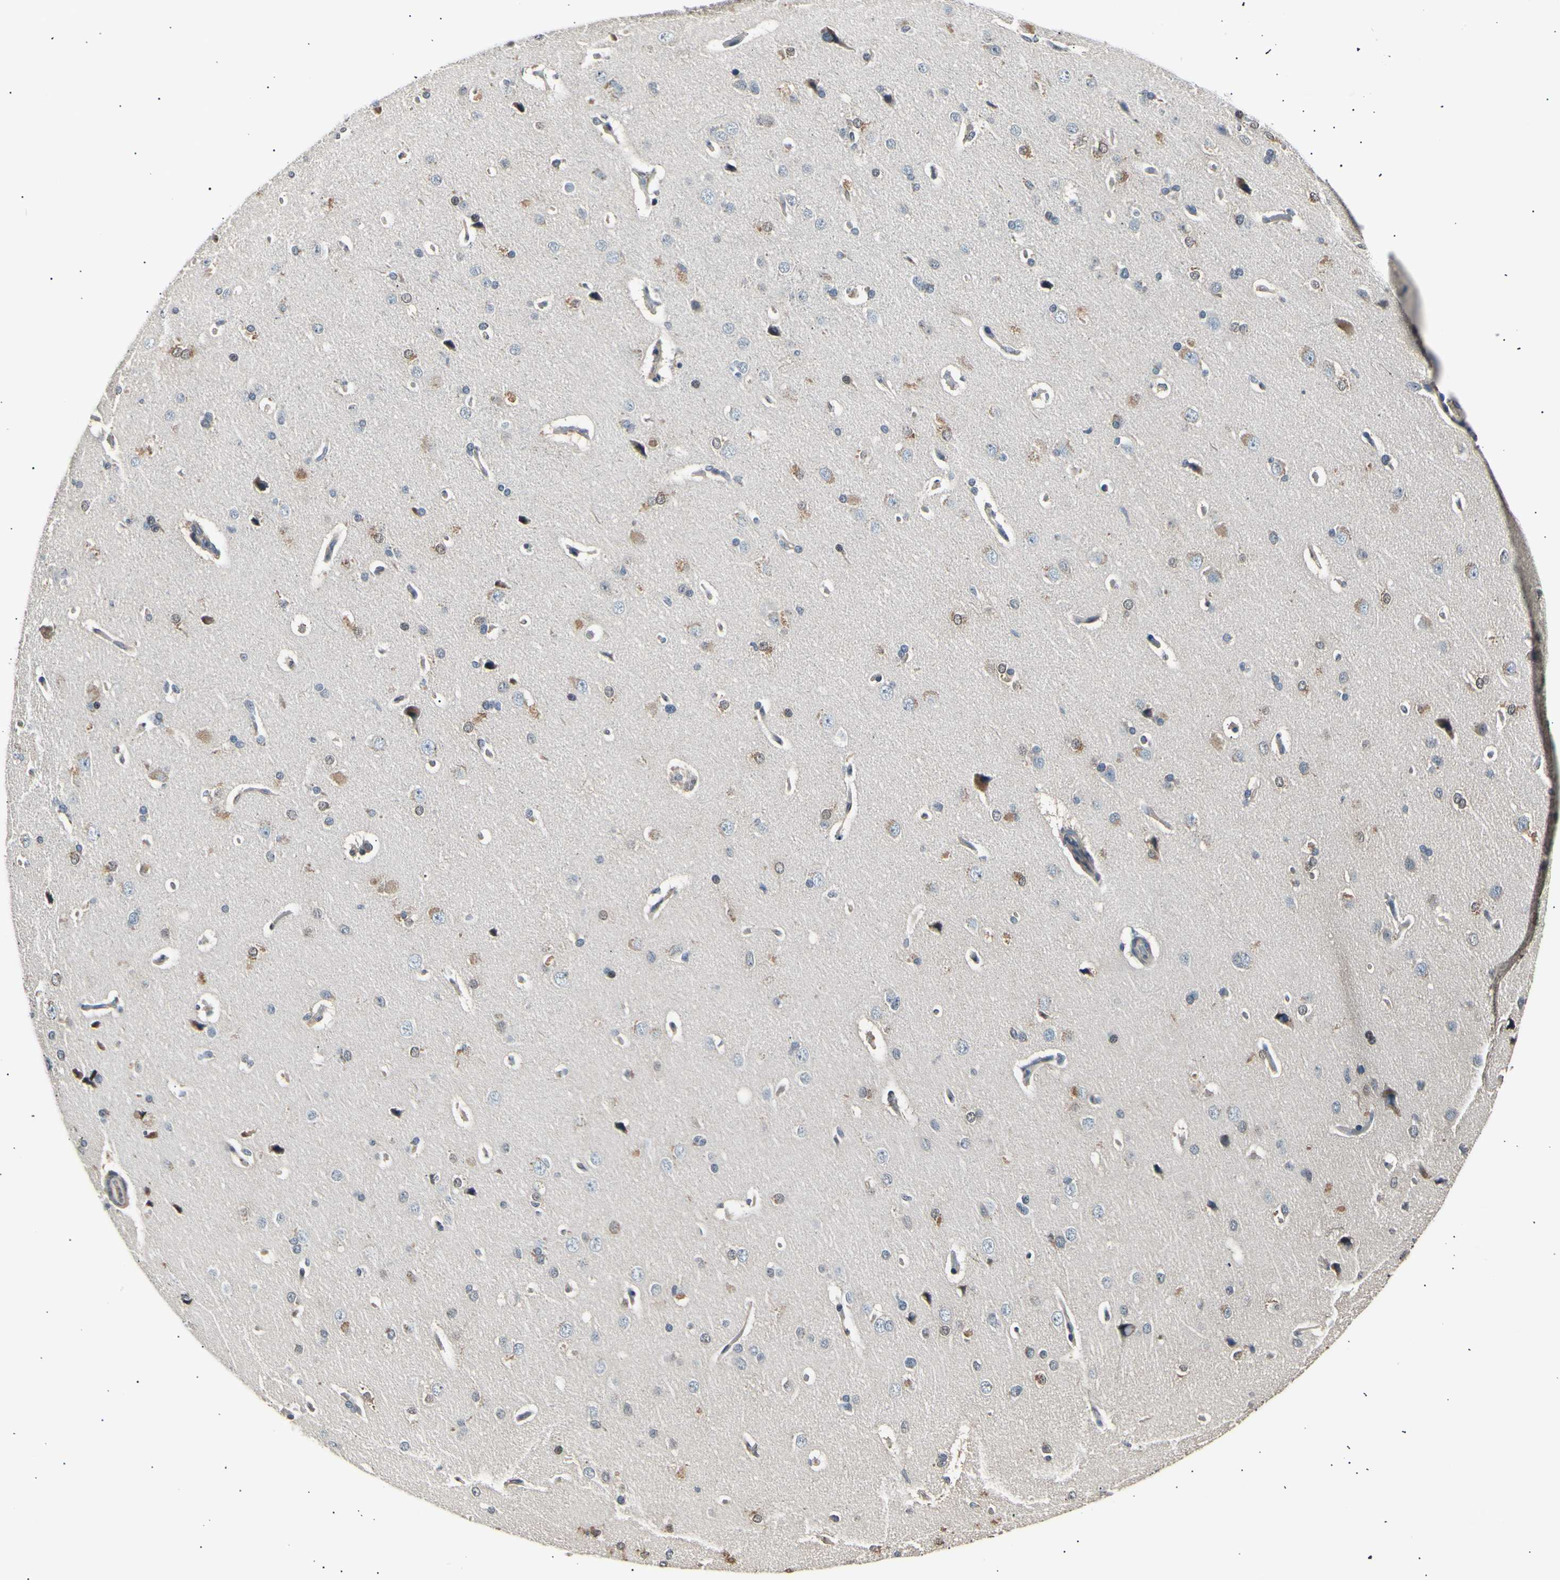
{"staining": {"intensity": "negative", "quantity": "none", "location": "none"}, "tissue": "cerebral cortex", "cell_type": "Endothelial cells", "image_type": "normal", "snomed": [{"axis": "morphology", "description": "Normal tissue, NOS"}, {"axis": "topography", "description": "Cerebral cortex"}], "caption": "IHC photomicrograph of unremarkable cerebral cortex: human cerebral cortex stained with DAB (3,3'-diaminobenzidine) displays no significant protein positivity in endothelial cells.", "gene": "AK1", "patient": {"sex": "male", "age": 62}}